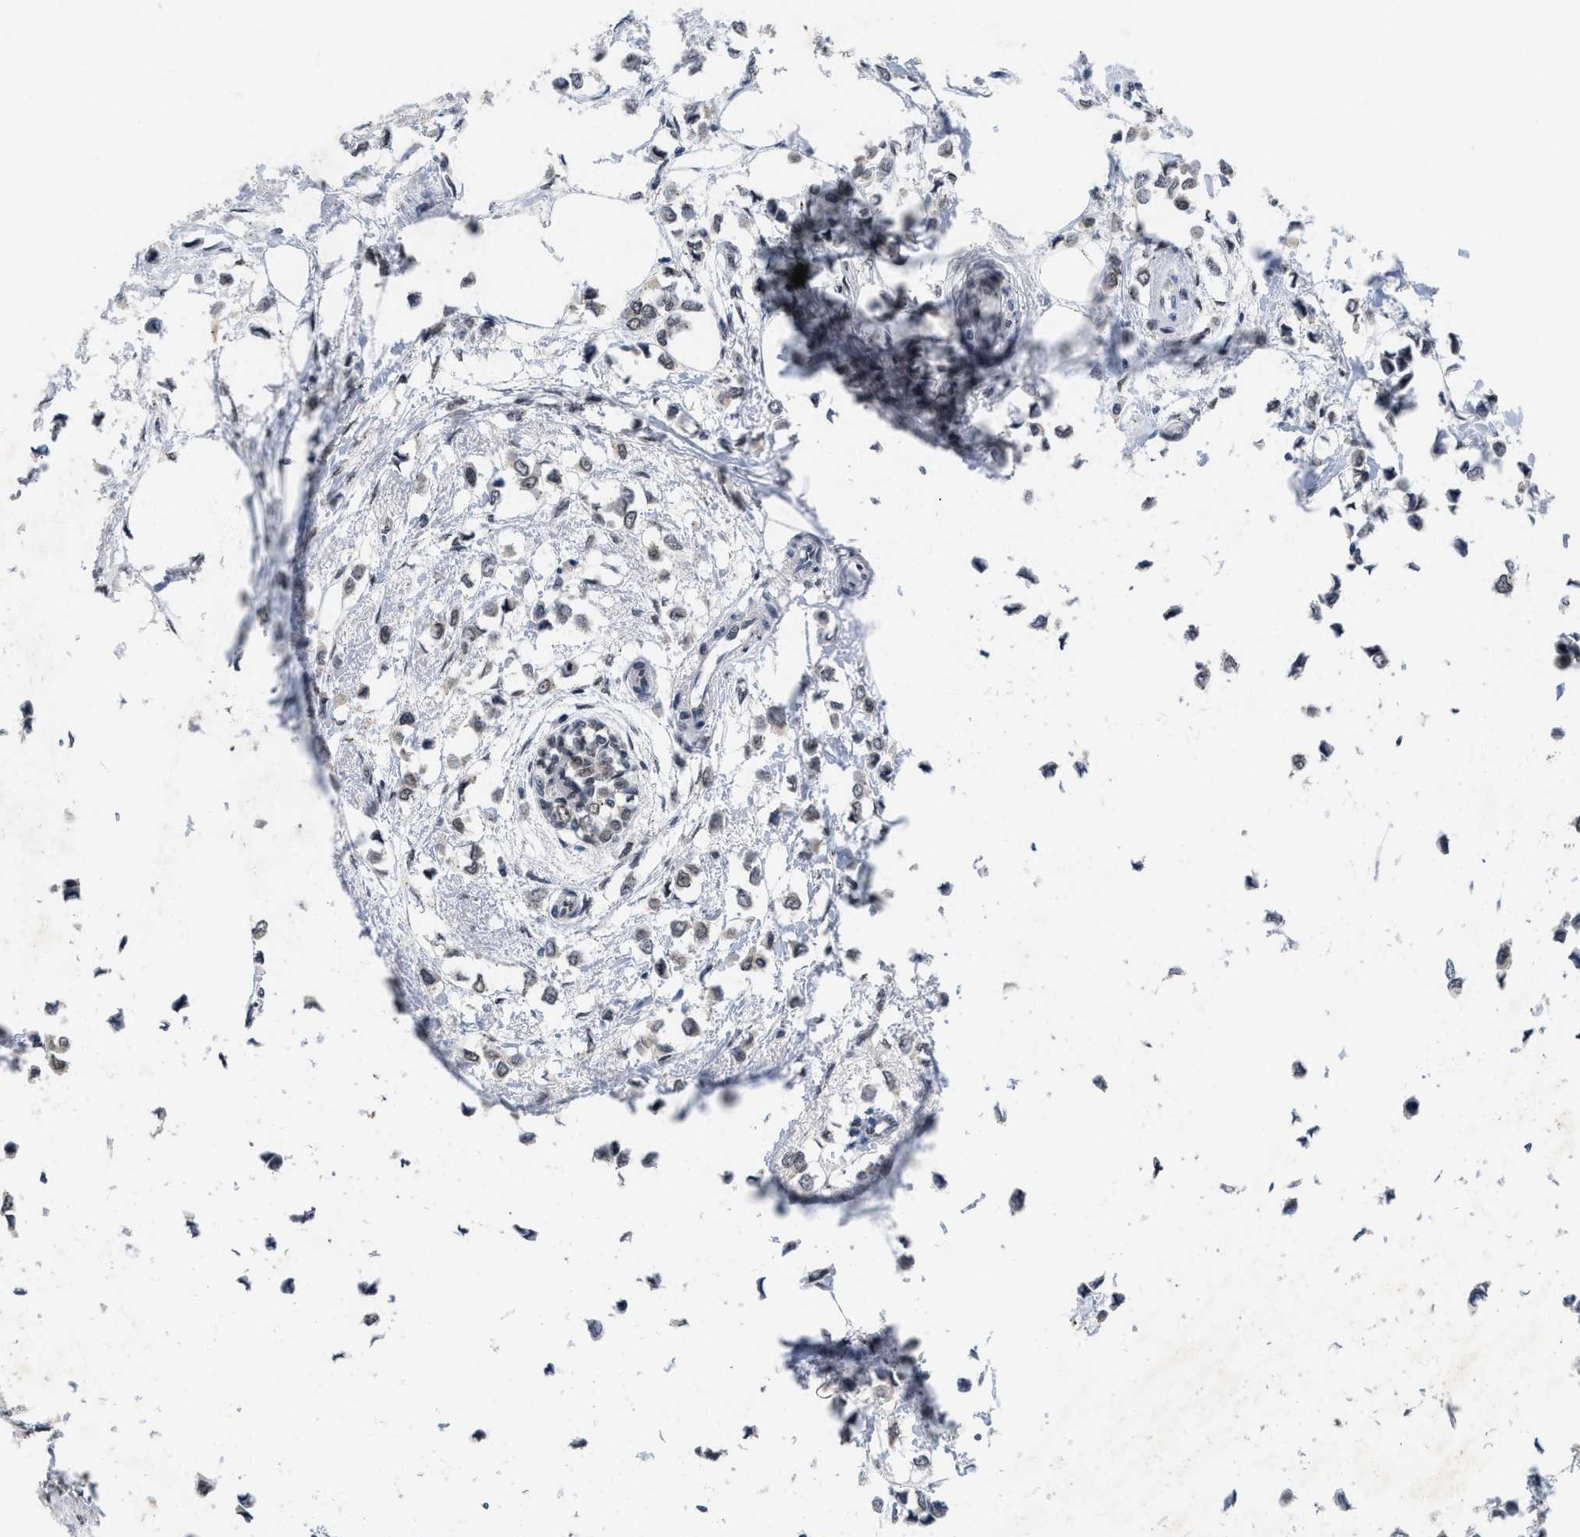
{"staining": {"intensity": "weak", "quantity": "<25%", "location": "nuclear"}, "tissue": "breast cancer", "cell_type": "Tumor cells", "image_type": "cancer", "snomed": [{"axis": "morphology", "description": "Lobular carcinoma"}, {"axis": "topography", "description": "Breast"}], "caption": "High power microscopy image of an immunohistochemistry (IHC) image of breast lobular carcinoma, revealing no significant expression in tumor cells.", "gene": "ZNF346", "patient": {"sex": "female", "age": 51}}